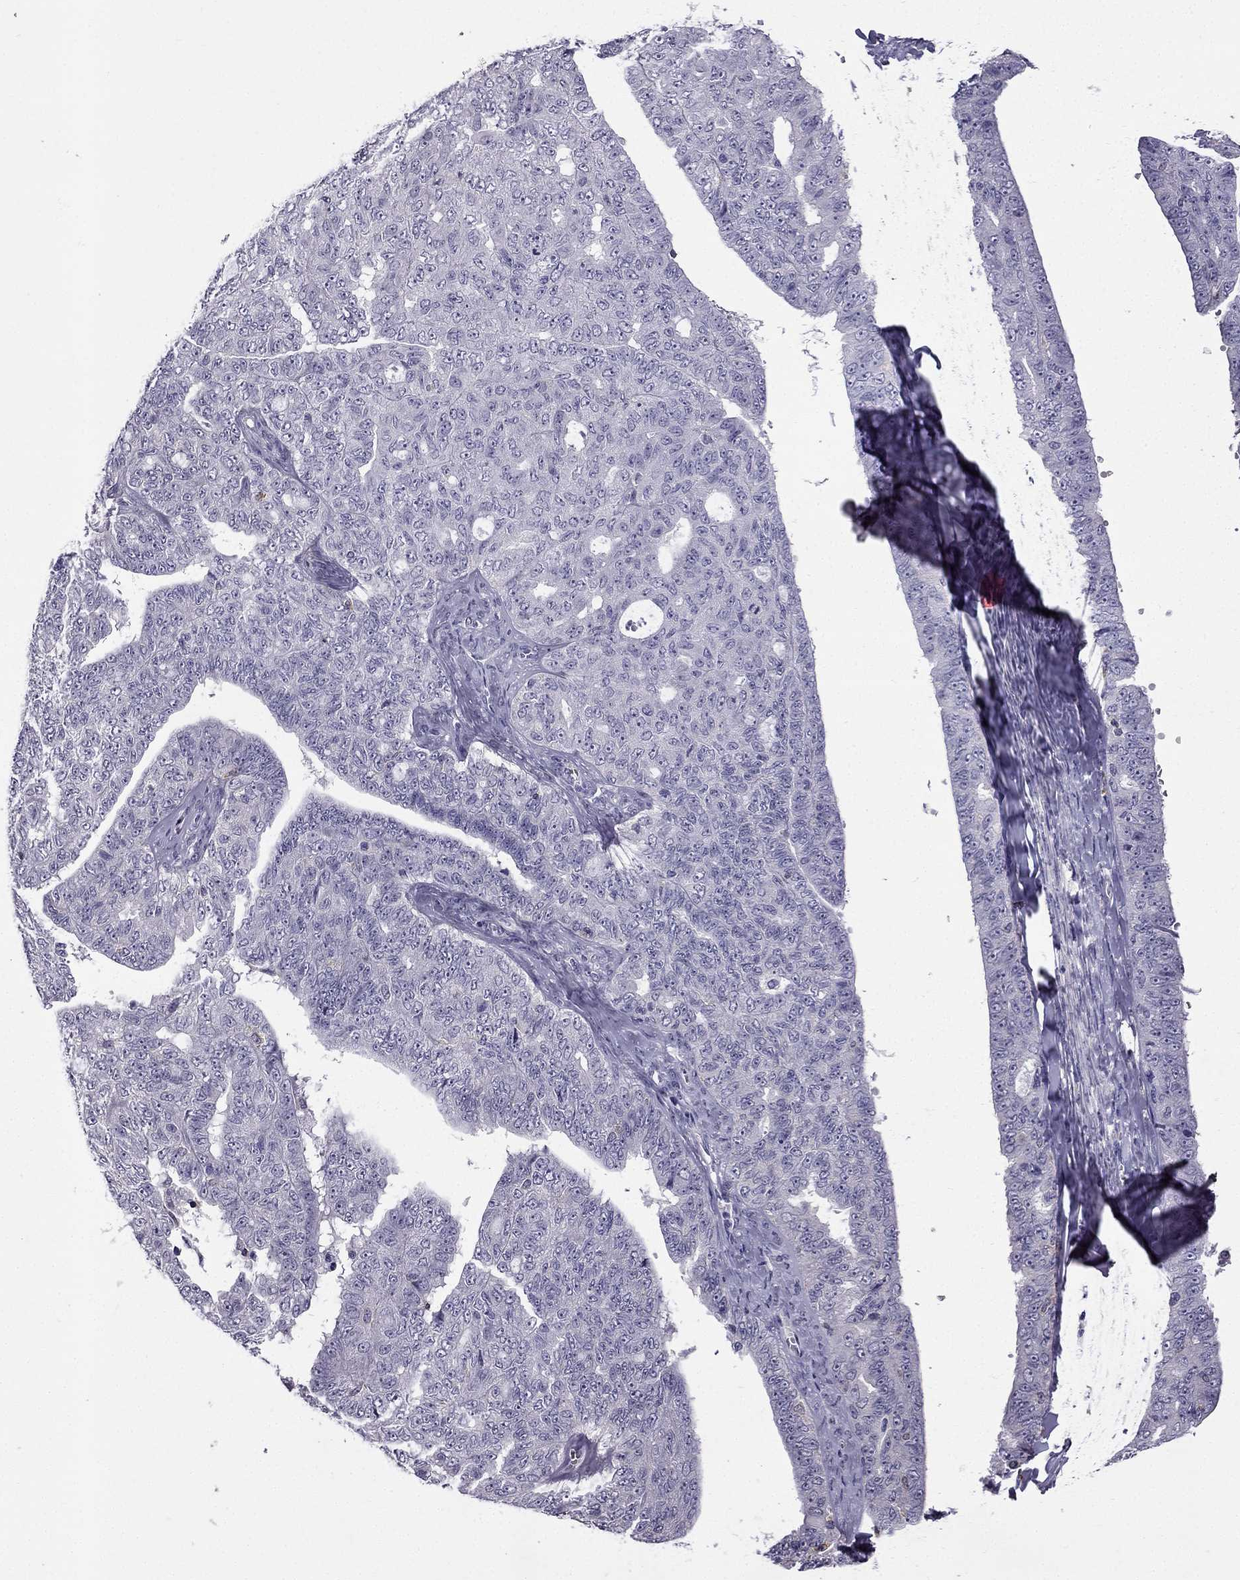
{"staining": {"intensity": "negative", "quantity": "none", "location": "none"}, "tissue": "ovarian cancer", "cell_type": "Tumor cells", "image_type": "cancer", "snomed": [{"axis": "morphology", "description": "Cystadenocarcinoma, serous, NOS"}, {"axis": "topography", "description": "Ovary"}], "caption": "Human serous cystadenocarcinoma (ovarian) stained for a protein using immunohistochemistry shows no positivity in tumor cells.", "gene": "CCK", "patient": {"sex": "female", "age": 71}}